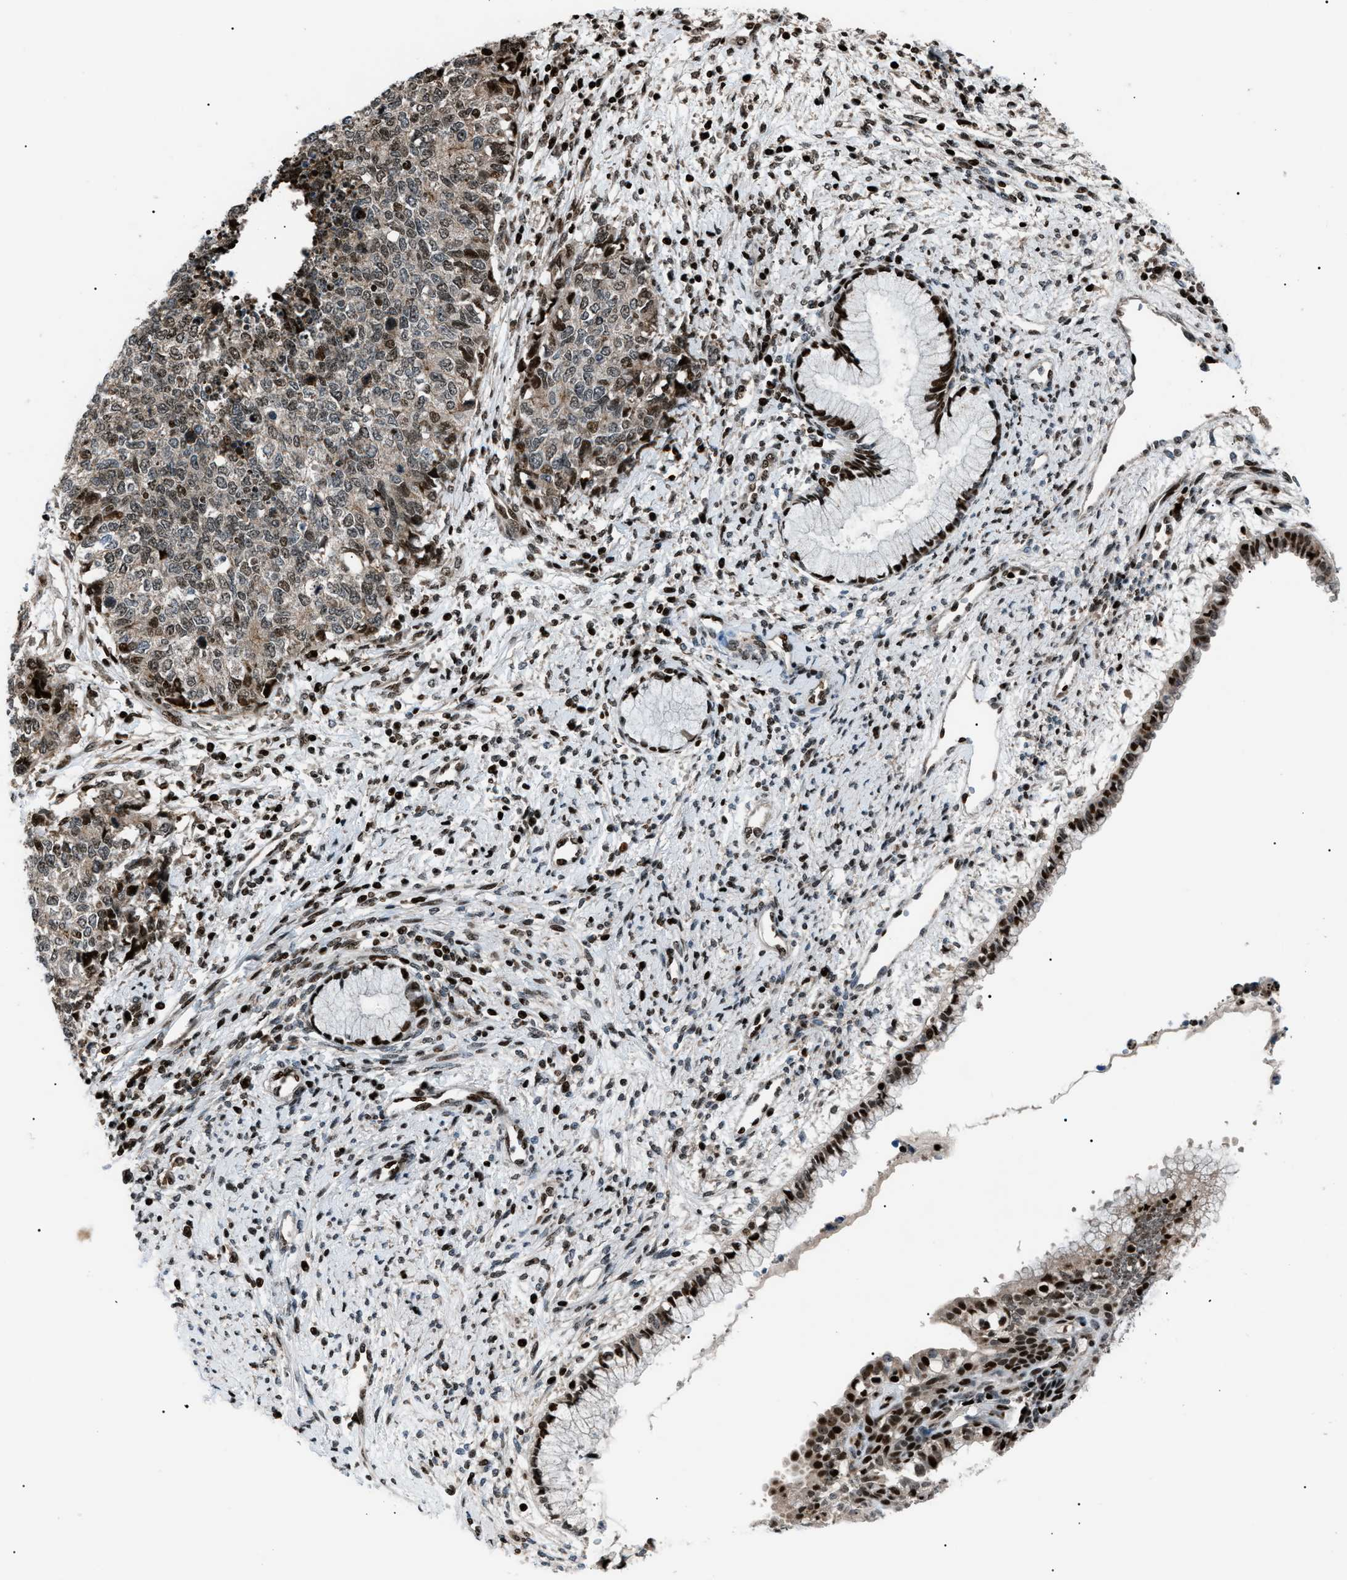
{"staining": {"intensity": "moderate", "quantity": "25%-75%", "location": "nuclear"}, "tissue": "cervical cancer", "cell_type": "Tumor cells", "image_type": "cancer", "snomed": [{"axis": "morphology", "description": "Squamous cell carcinoma, NOS"}, {"axis": "topography", "description": "Cervix"}], "caption": "Immunohistochemical staining of human cervical squamous cell carcinoma exhibits medium levels of moderate nuclear expression in approximately 25%-75% of tumor cells.", "gene": "PRKX", "patient": {"sex": "female", "age": 63}}